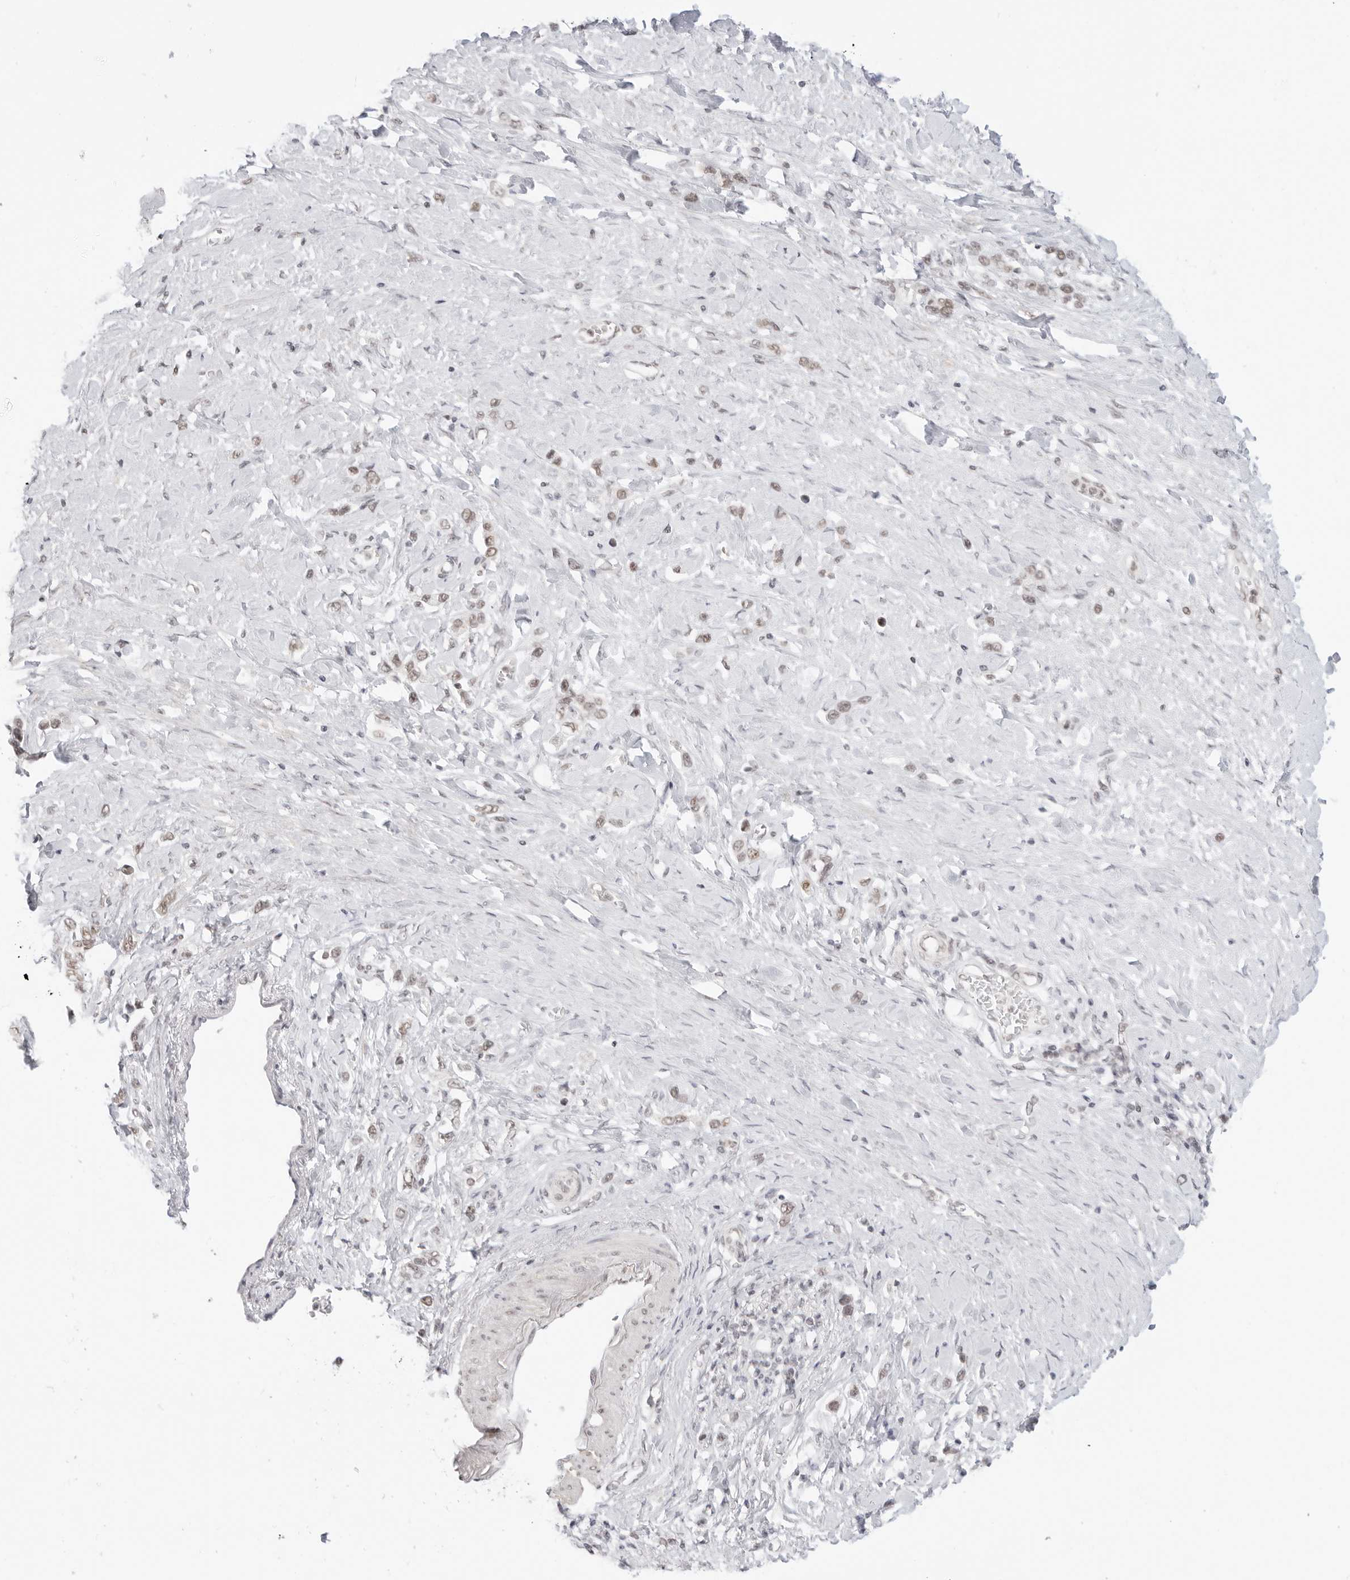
{"staining": {"intensity": "weak", "quantity": ">75%", "location": "nuclear"}, "tissue": "stomach cancer", "cell_type": "Tumor cells", "image_type": "cancer", "snomed": [{"axis": "morphology", "description": "Adenocarcinoma, NOS"}, {"axis": "topography", "description": "Stomach"}], "caption": "Stomach cancer (adenocarcinoma) tissue exhibits weak nuclear positivity in about >75% of tumor cells, visualized by immunohistochemistry.", "gene": "TCIM", "patient": {"sex": "female", "age": 65}}